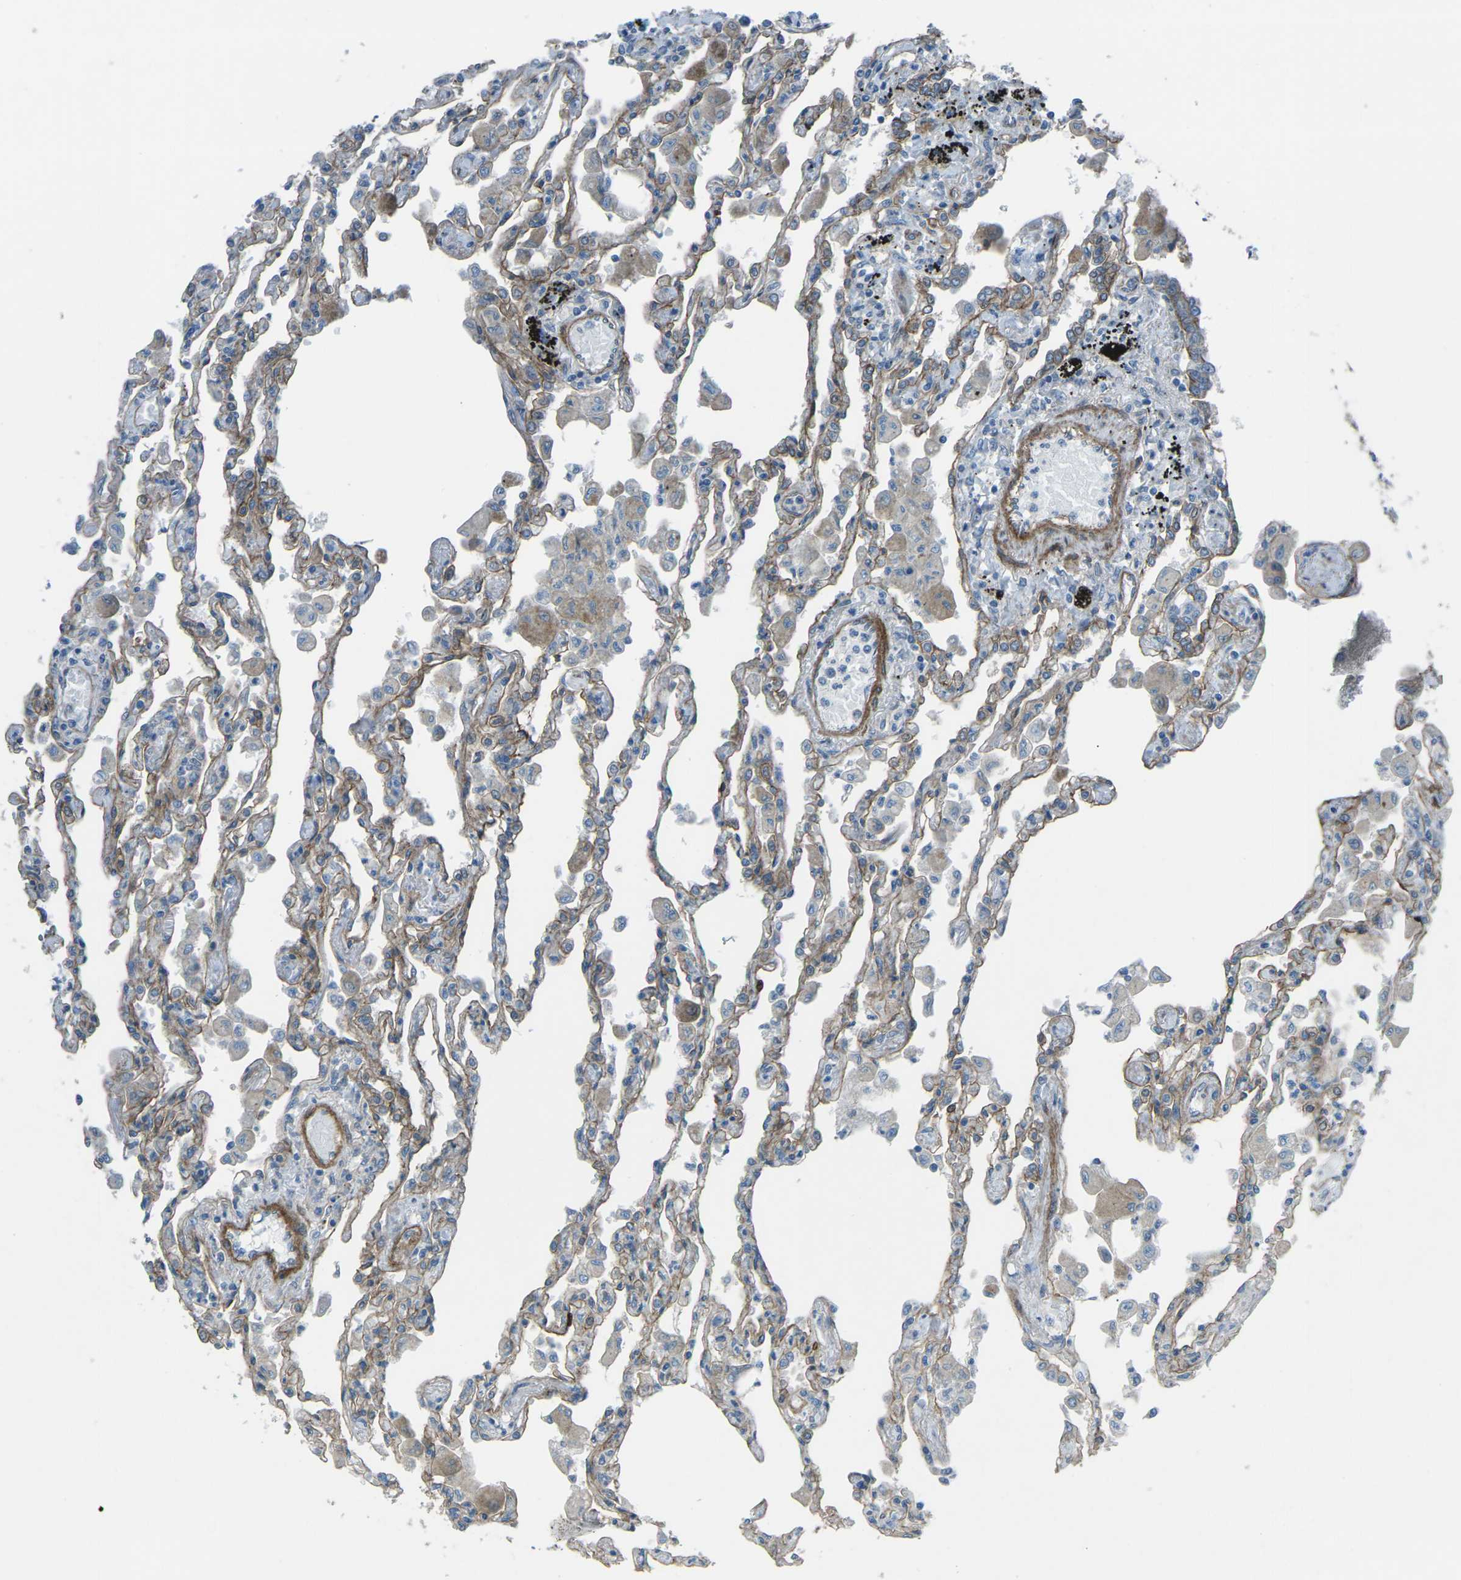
{"staining": {"intensity": "weak", "quantity": "<25%", "location": "cytoplasmic/membranous"}, "tissue": "lung", "cell_type": "Alveolar cells", "image_type": "normal", "snomed": [{"axis": "morphology", "description": "Normal tissue, NOS"}, {"axis": "topography", "description": "Bronchus"}, {"axis": "topography", "description": "Lung"}], "caption": "This is an immunohistochemistry photomicrograph of unremarkable lung. There is no expression in alveolar cells.", "gene": "UTRN", "patient": {"sex": "female", "age": 49}}